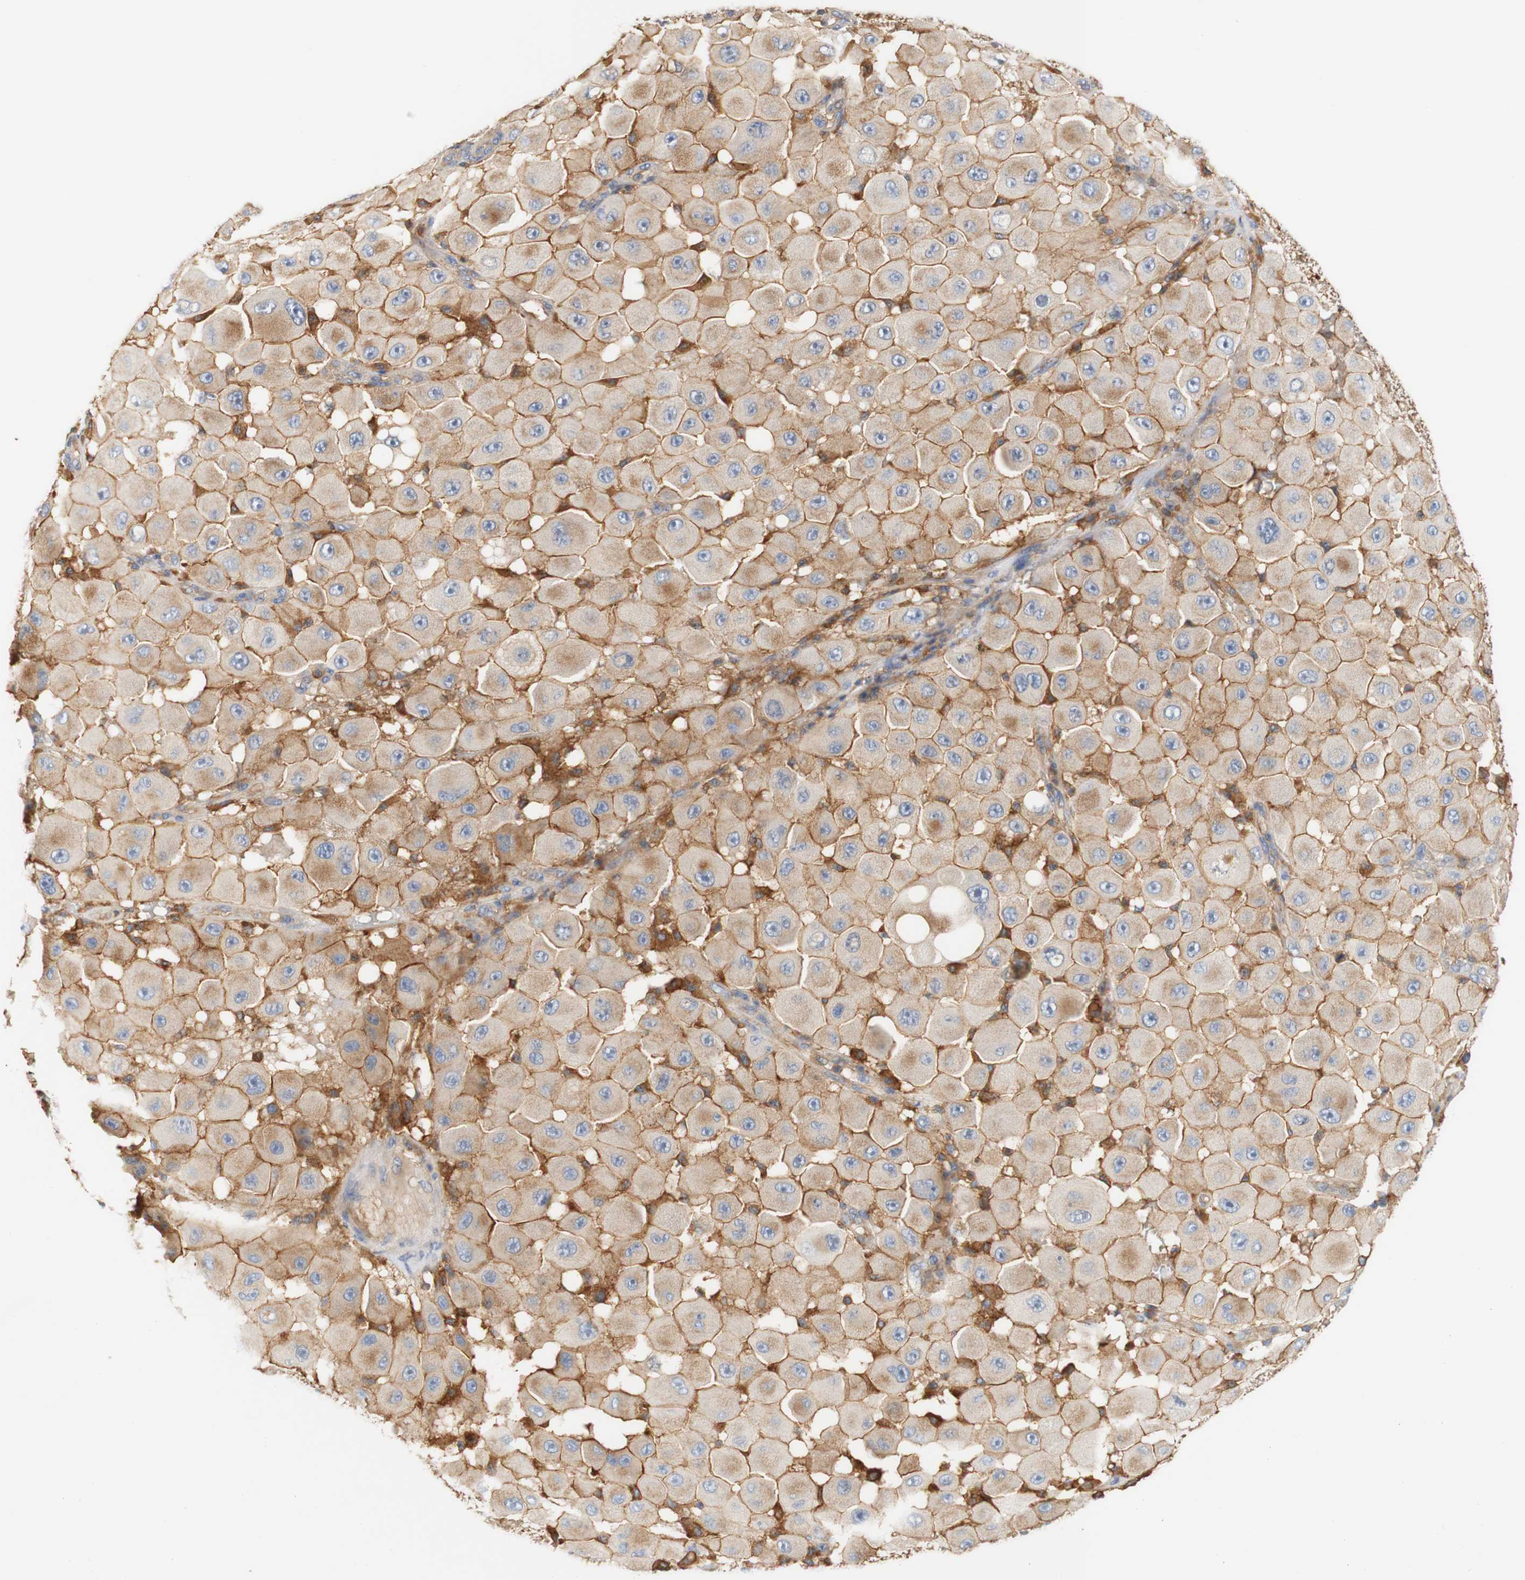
{"staining": {"intensity": "weak", "quantity": ">75%", "location": "cytoplasmic/membranous"}, "tissue": "melanoma", "cell_type": "Tumor cells", "image_type": "cancer", "snomed": [{"axis": "morphology", "description": "Malignant melanoma, NOS"}, {"axis": "topography", "description": "Skin"}], "caption": "Melanoma tissue shows weak cytoplasmic/membranous staining in approximately >75% of tumor cells, visualized by immunohistochemistry.", "gene": "PCDH7", "patient": {"sex": "female", "age": 81}}